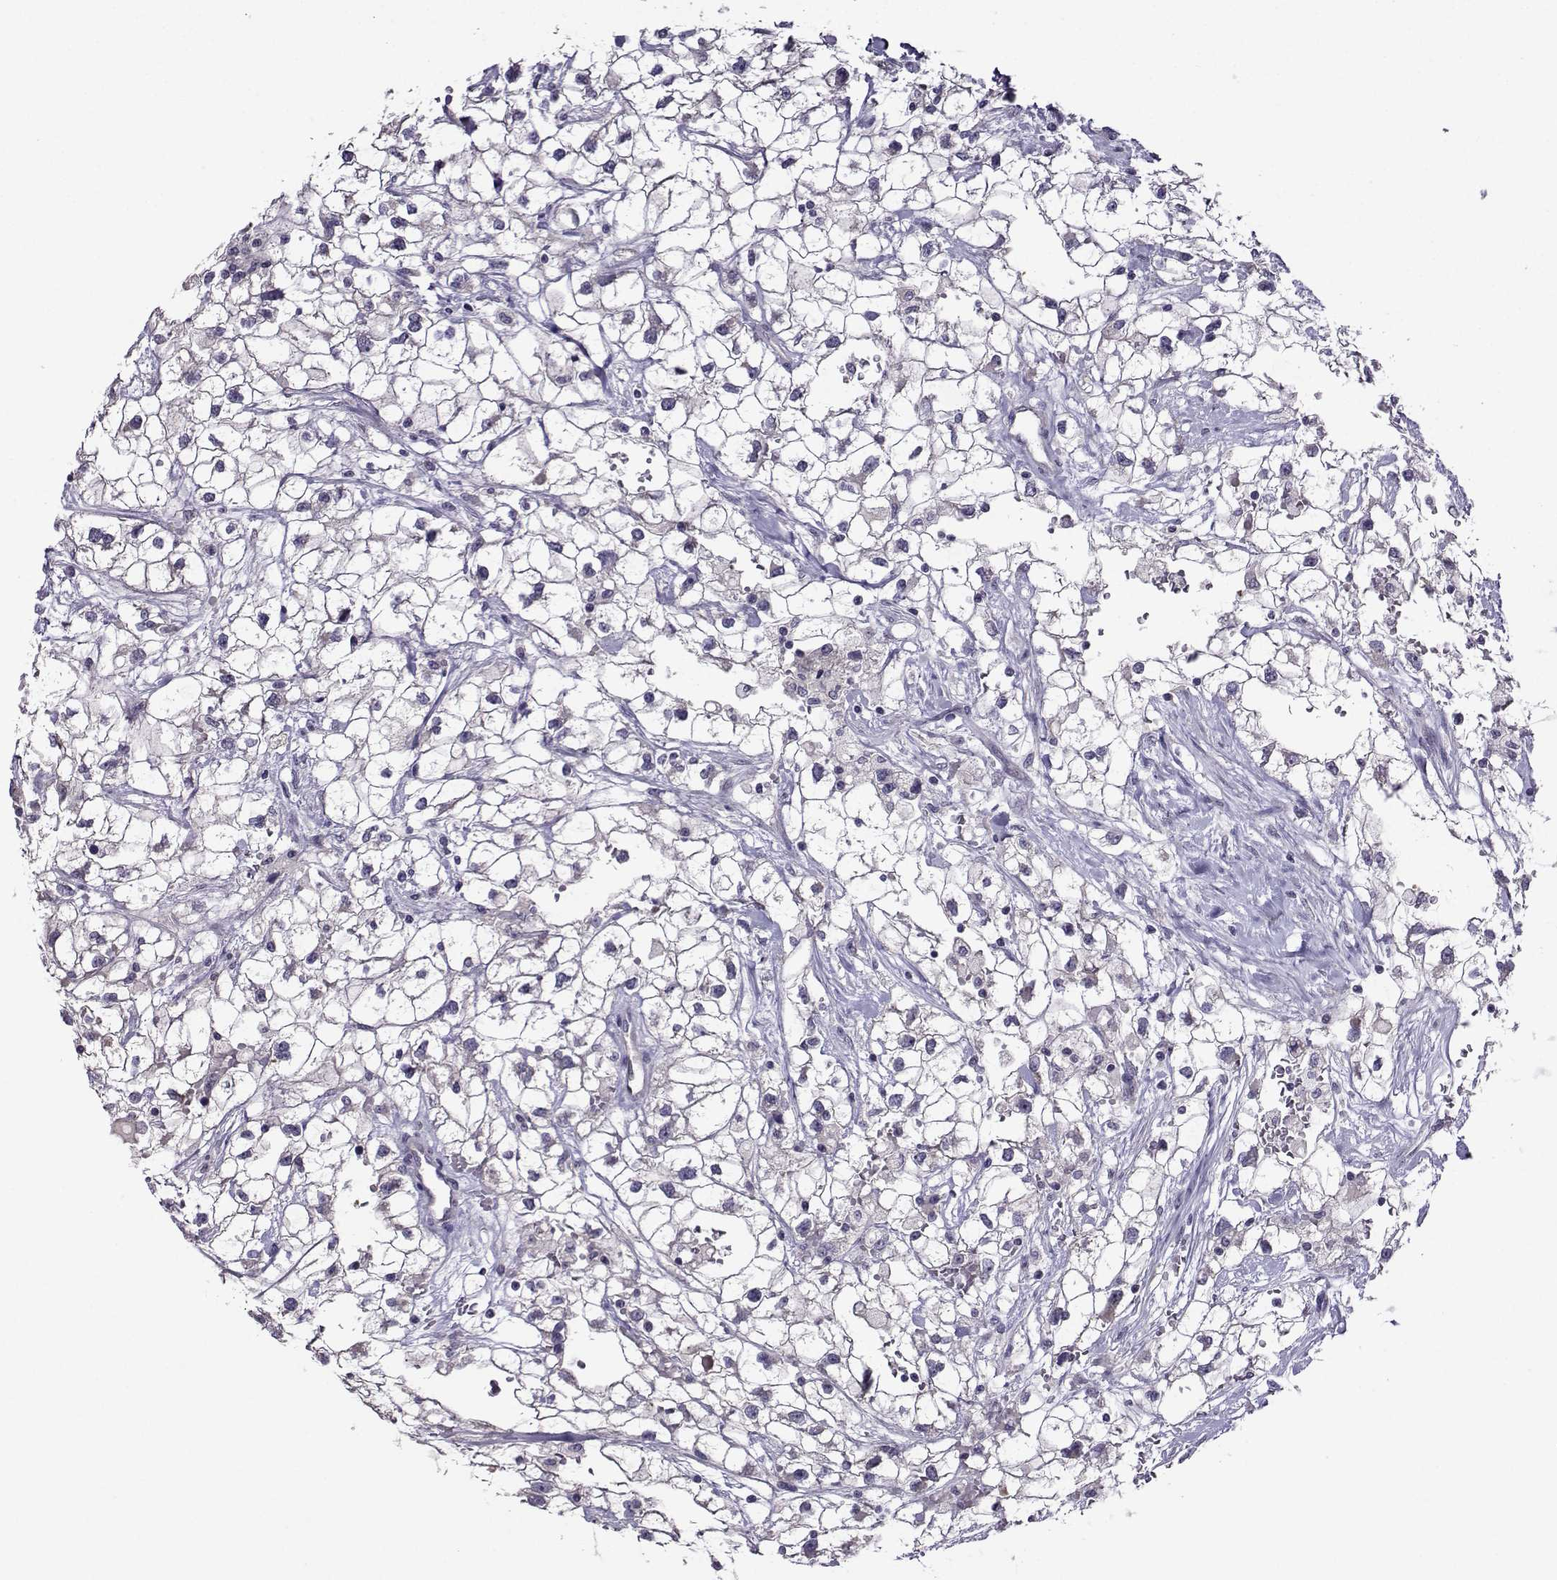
{"staining": {"intensity": "negative", "quantity": "none", "location": "none"}, "tissue": "renal cancer", "cell_type": "Tumor cells", "image_type": "cancer", "snomed": [{"axis": "morphology", "description": "Adenocarcinoma, NOS"}, {"axis": "topography", "description": "Kidney"}], "caption": "Immunohistochemistry (IHC) histopathology image of human renal cancer stained for a protein (brown), which exhibits no staining in tumor cells. The staining is performed using DAB brown chromogen with nuclei counter-stained in using hematoxylin.", "gene": "DDX20", "patient": {"sex": "male", "age": 59}}